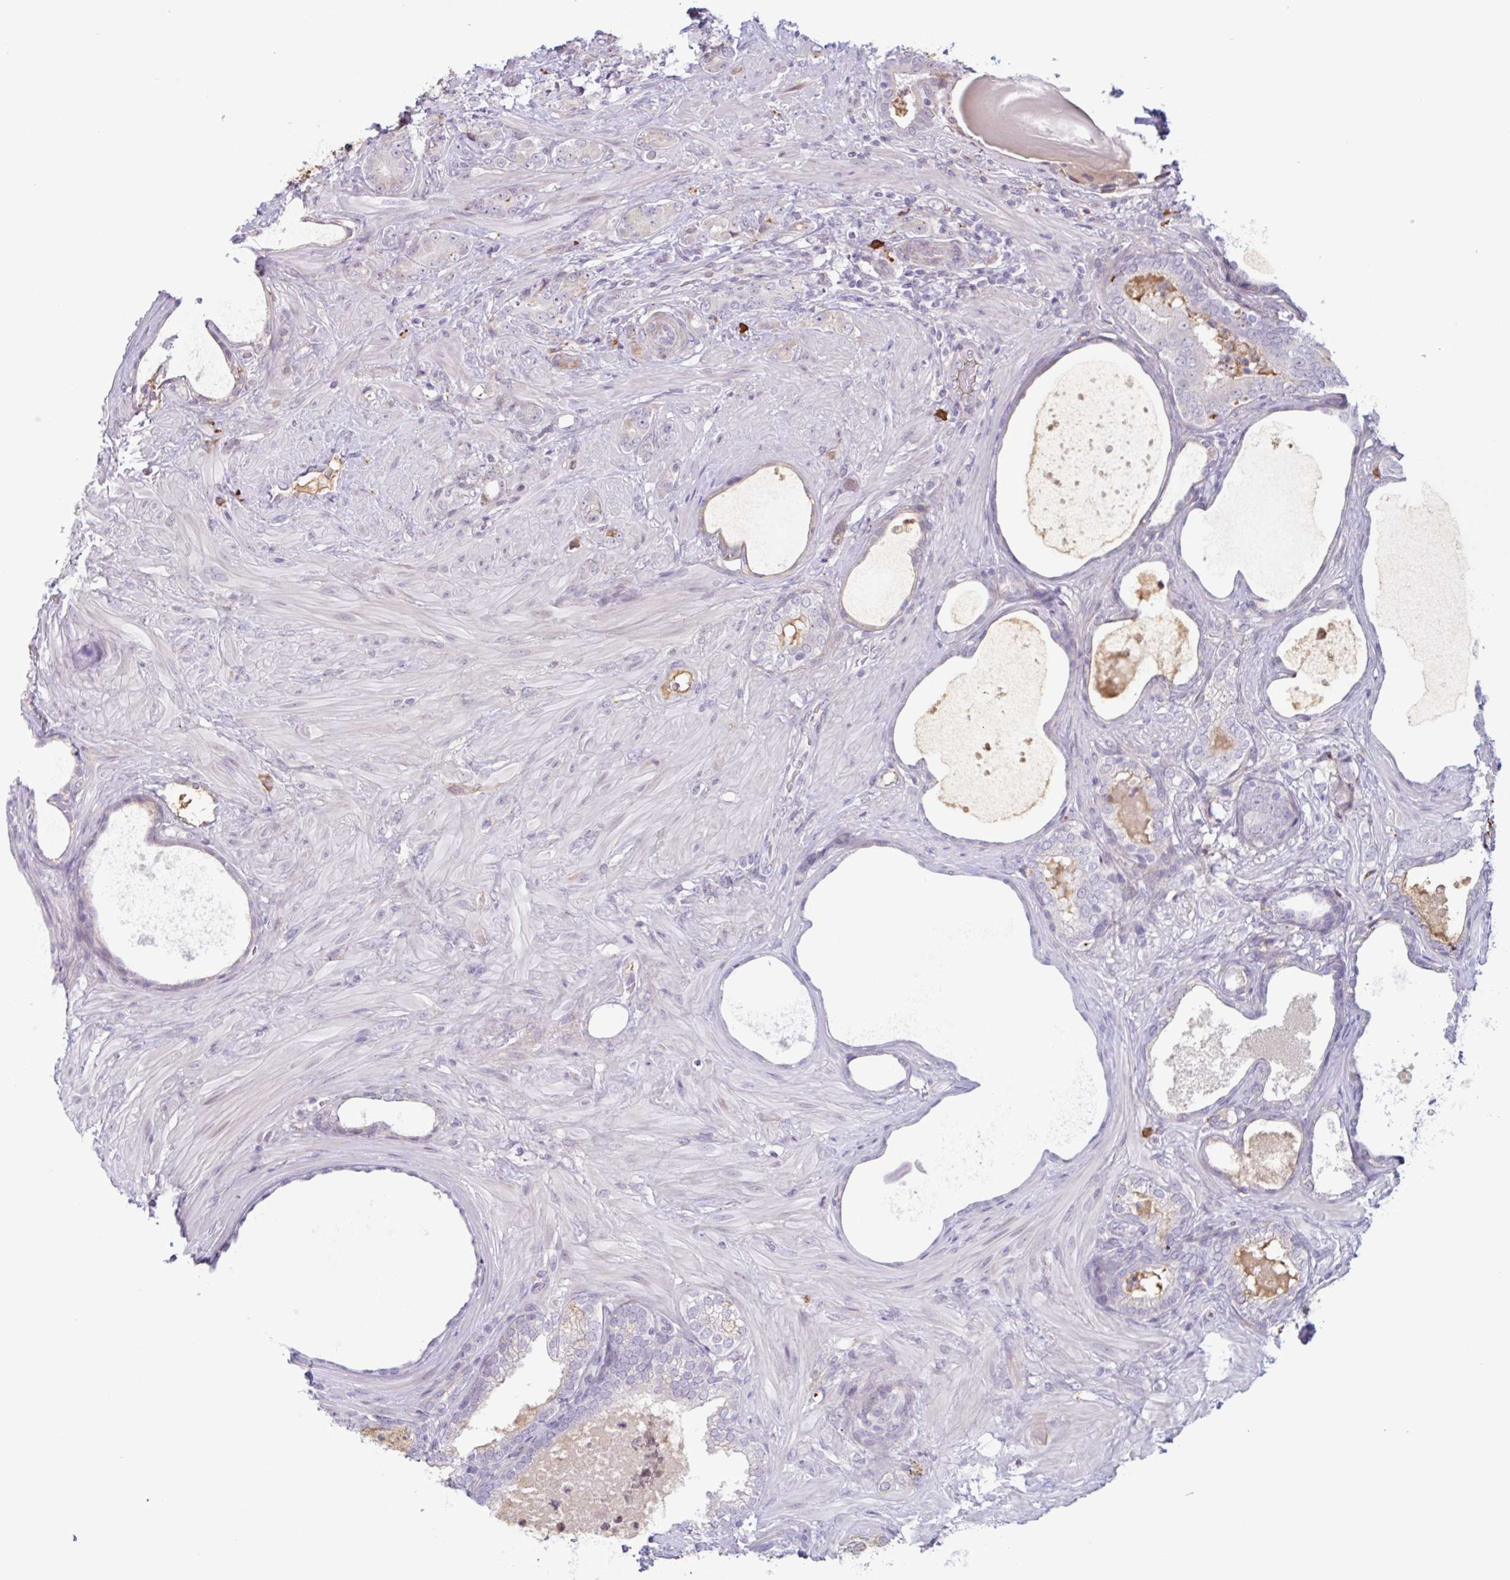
{"staining": {"intensity": "negative", "quantity": "none", "location": "none"}, "tissue": "prostate cancer", "cell_type": "Tumor cells", "image_type": "cancer", "snomed": [{"axis": "morphology", "description": "Adenocarcinoma, High grade"}, {"axis": "topography", "description": "Prostate"}], "caption": "This micrograph is of prostate cancer stained with IHC to label a protein in brown with the nuclei are counter-stained blue. There is no positivity in tumor cells.", "gene": "TAF1D", "patient": {"sex": "male", "age": 62}}